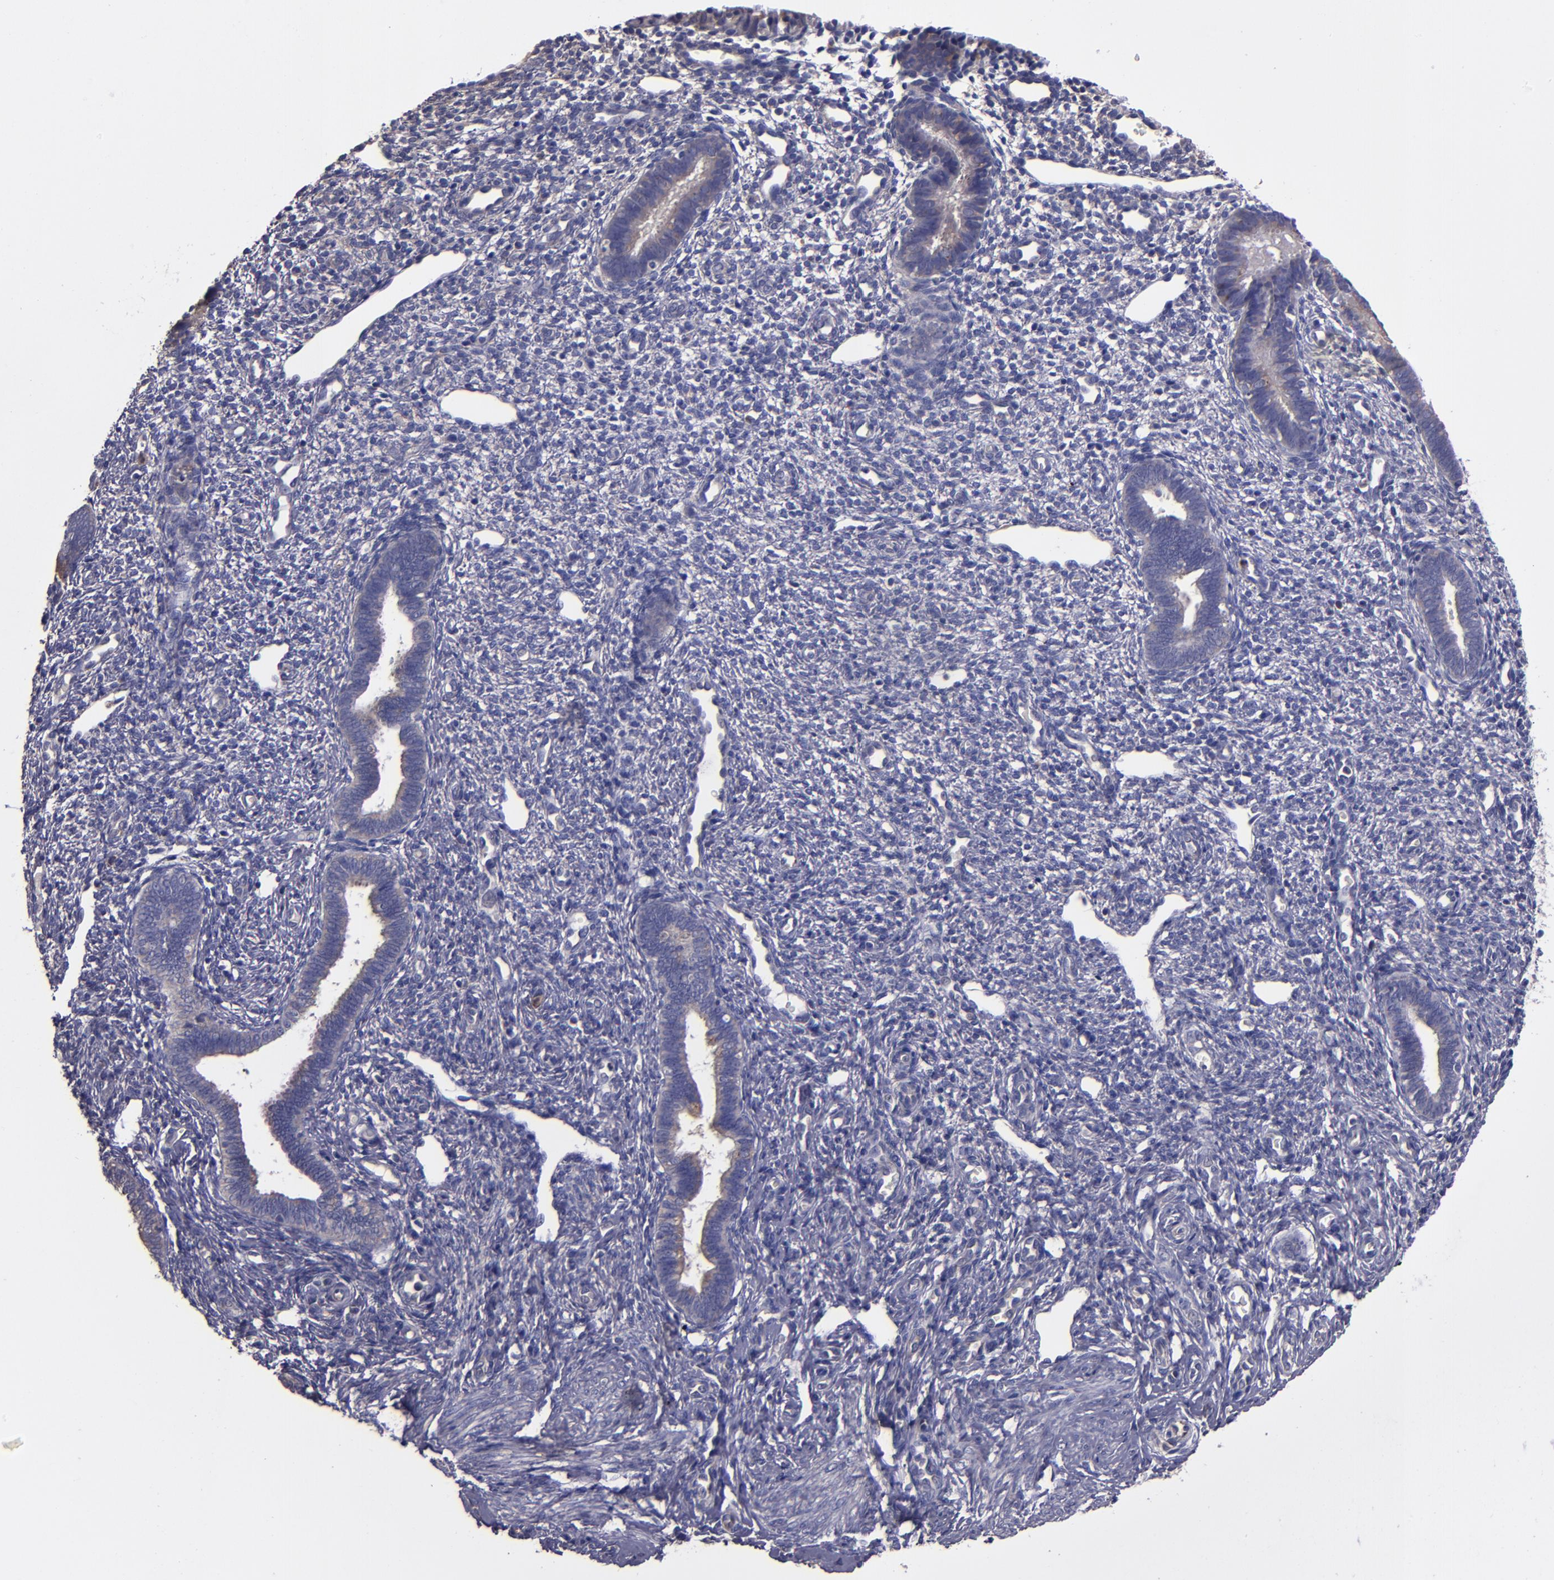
{"staining": {"intensity": "negative", "quantity": "none", "location": "none"}, "tissue": "endometrium", "cell_type": "Cells in endometrial stroma", "image_type": "normal", "snomed": [{"axis": "morphology", "description": "Normal tissue, NOS"}, {"axis": "topography", "description": "Endometrium"}], "caption": "There is no significant expression in cells in endometrial stroma of endometrium. The staining is performed using DAB brown chromogen with nuclei counter-stained in using hematoxylin.", "gene": "CARS1", "patient": {"sex": "female", "age": 27}}